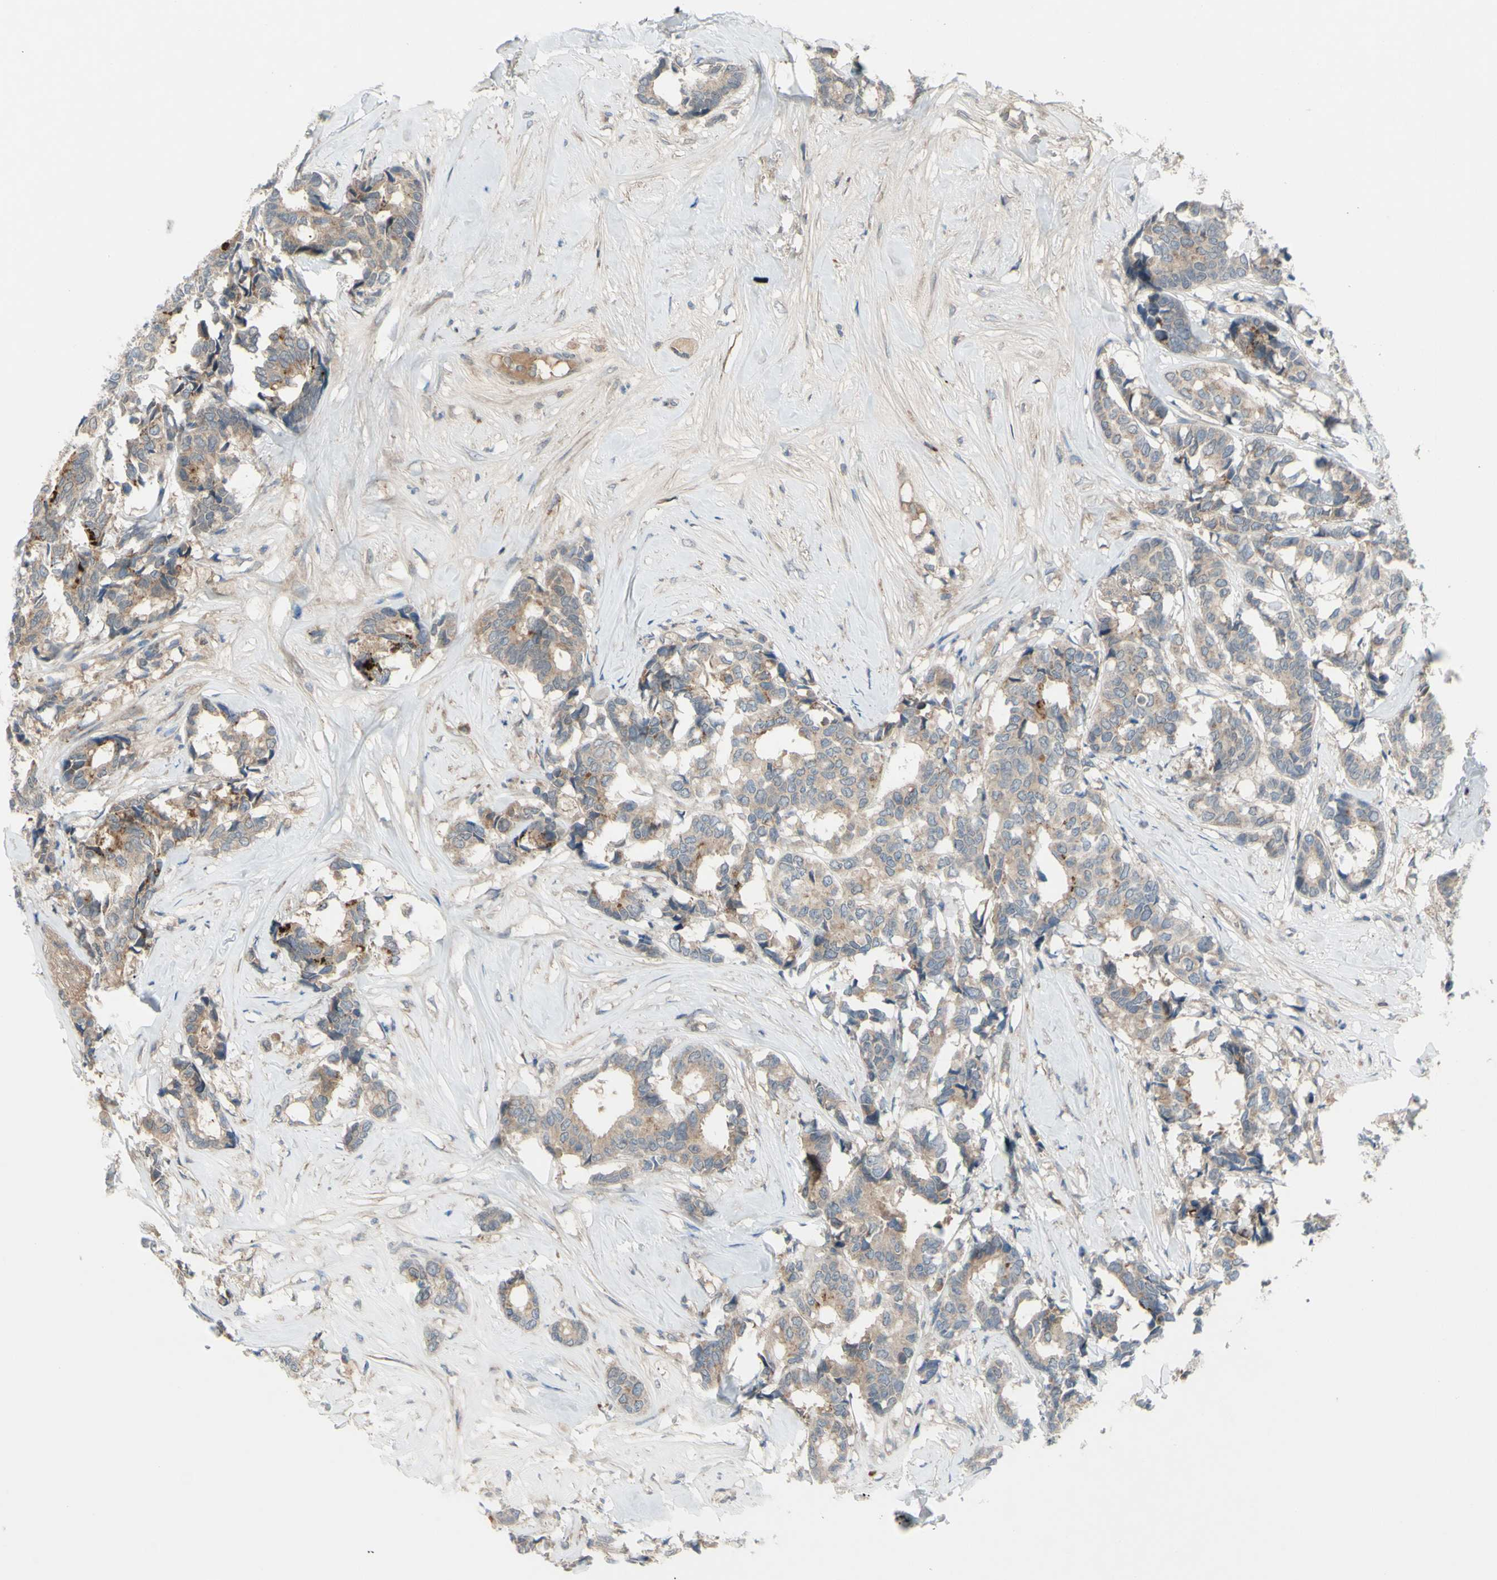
{"staining": {"intensity": "weak", "quantity": ">75%", "location": "cytoplasmic/membranous"}, "tissue": "breast cancer", "cell_type": "Tumor cells", "image_type": "cancer", "snomed": [{"axis": "morphology", "description": "Duct carcinoma"}, {"axis": "topography", "description": "Breast"}], "caption": "Human breast cancer (invasive ductal carcinoma) stained for a protein (brown) shows weak cytoplasmic/membranous positive staining in about >75% of tumor cells.", "gene": "AFP", "patient": {"sex": "female", "age": 87}}